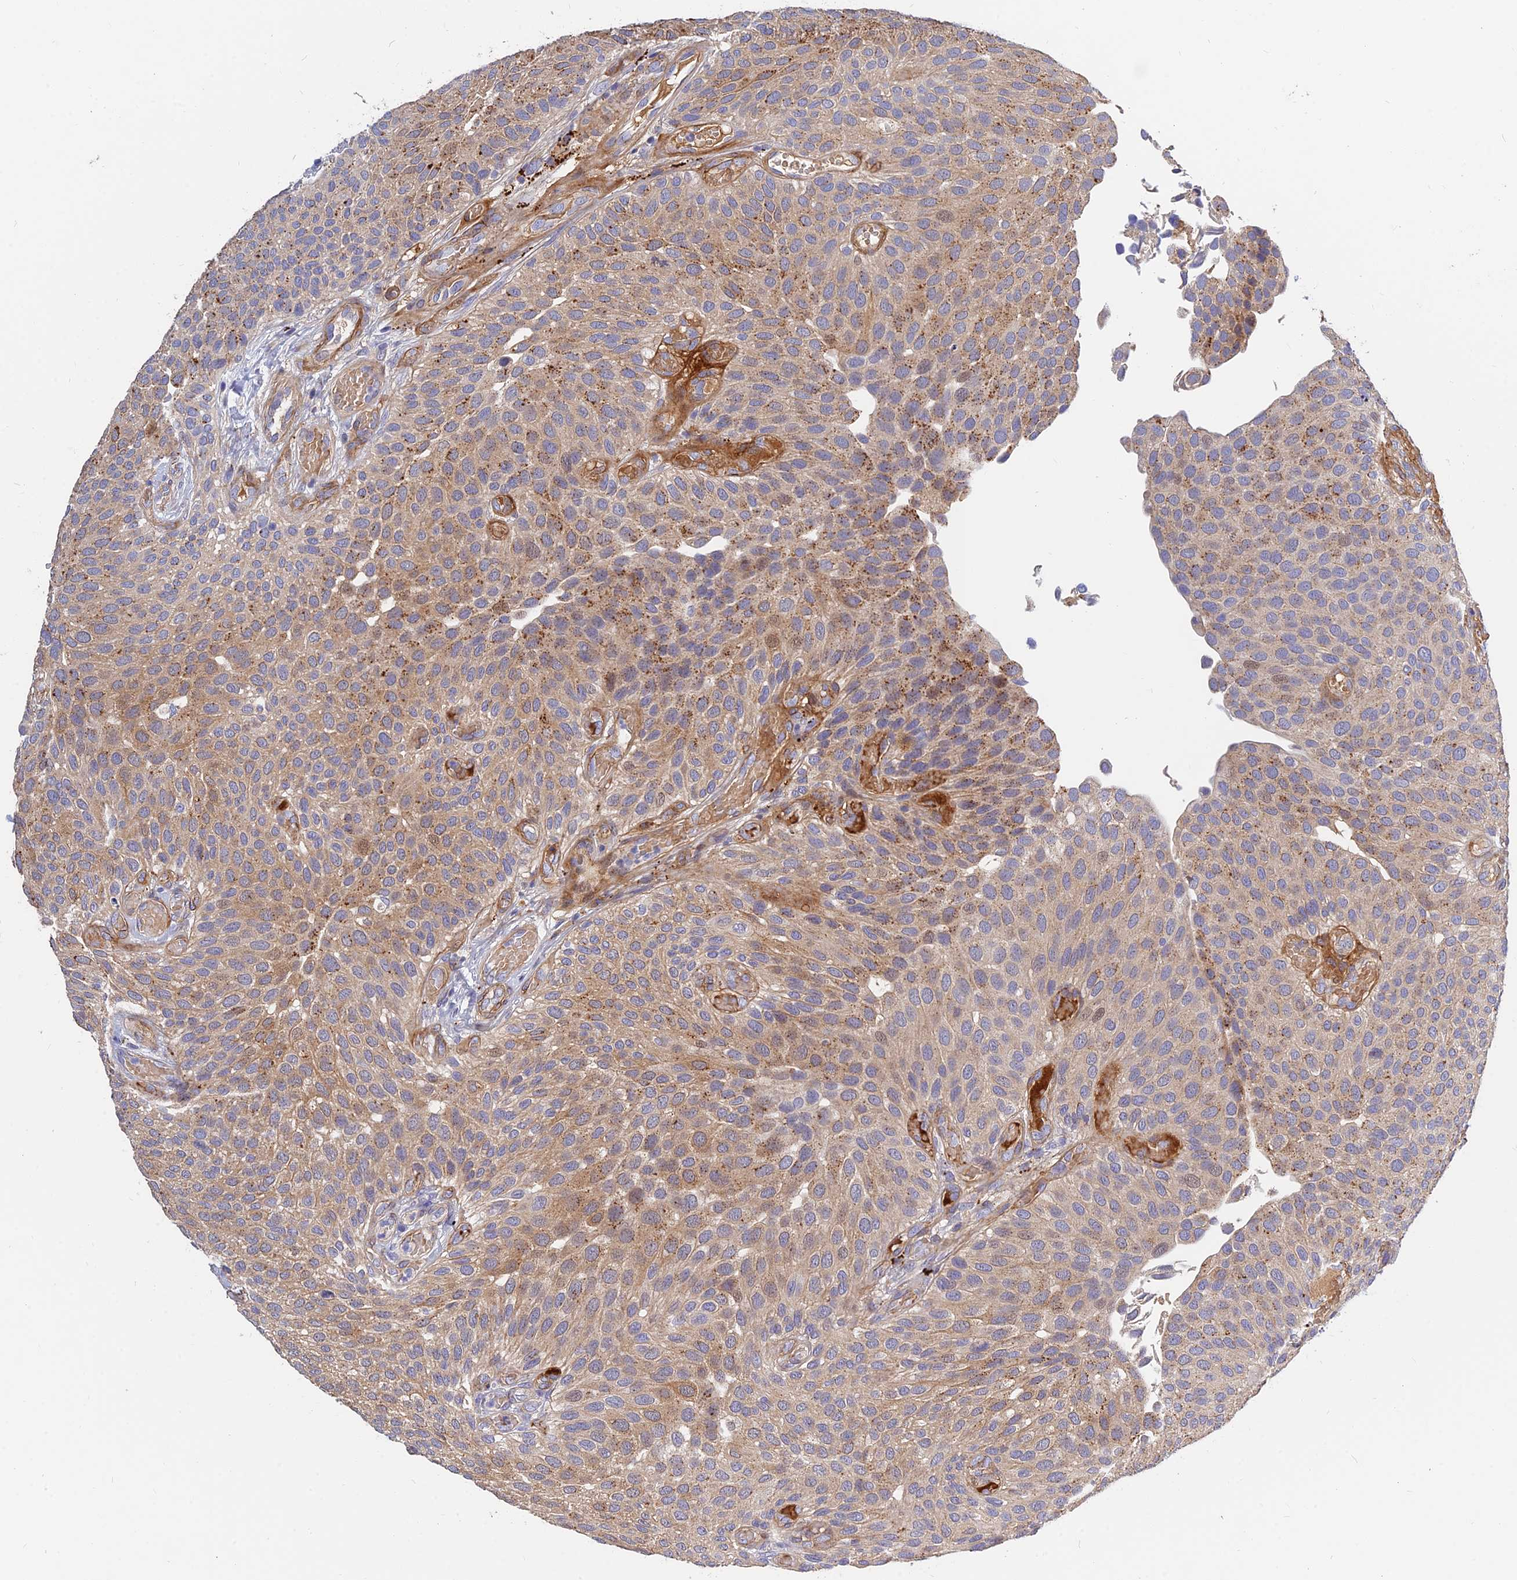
{"staining": {"intensity": "moderate", "quantity": ">75%", "location": "cytoplasmic/membranous"}, "tissue": "urothelial cancer", "cell_type": "Tumor cells", "image_type": "cancer", "snomed": [{"axis": "morphology", "description": "Urothelial carcinoma, Low grade"}, {"axis": "topography", "description": "Urinary bladder"}], "caption": "A micrograph of urothelial carcinoma (low-grade) stained for a protein displays moderate cytoplasmic/membranous brown staining in tumor cells.", "gene": "MRPL35", "patient": {"sex": "male", "age": 89}}